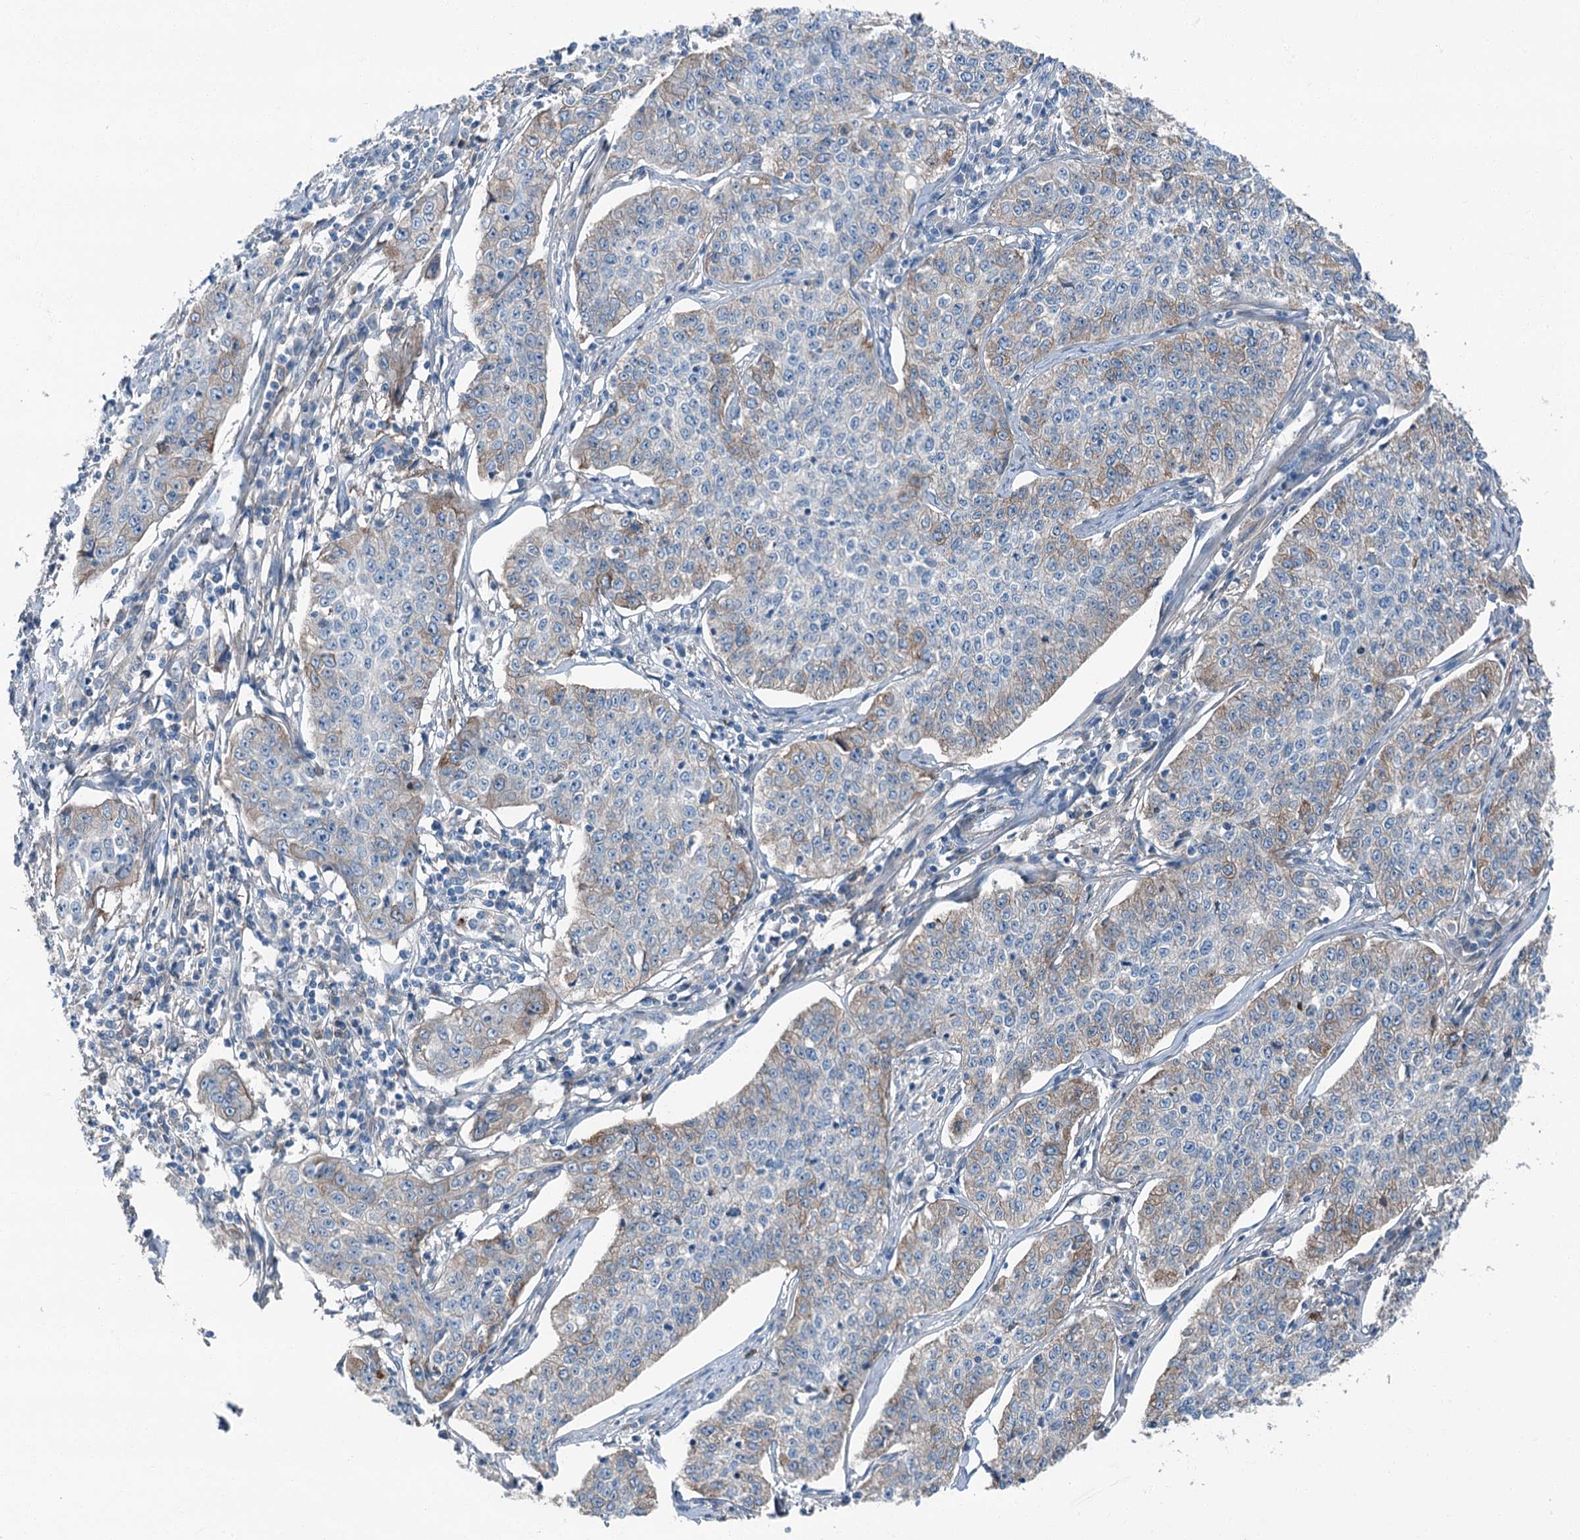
{"staining": {"intensity": "moderate", "quantity": "<25%", "location": "cytoplasmic/membranous"}, "tissue": "cervical cancer", "cell_type": "Tumor cells", "image_type": "cancer", "snomed": [{"axis": "morphology", "description": "Squamous cell carcinoma, NOS"}, {"axis": "topography", "description": "Cervix"}], "caption": "Immunohistochemistry staining of squamous cell carcinoma (cervical), which shows low levels of moderate cytoplasmic/membranous expression in about <25% of tumor cells indicating moderate cytoplasmic/membranous protein expression. The staining was performed using DAB (3,3'-diaminobenzidine) (brown) for protein detection and nuclei were counterstained in hematoxylin (blue).", "gene": "AXL", "patient": {"sex": "female", "age": 35}}